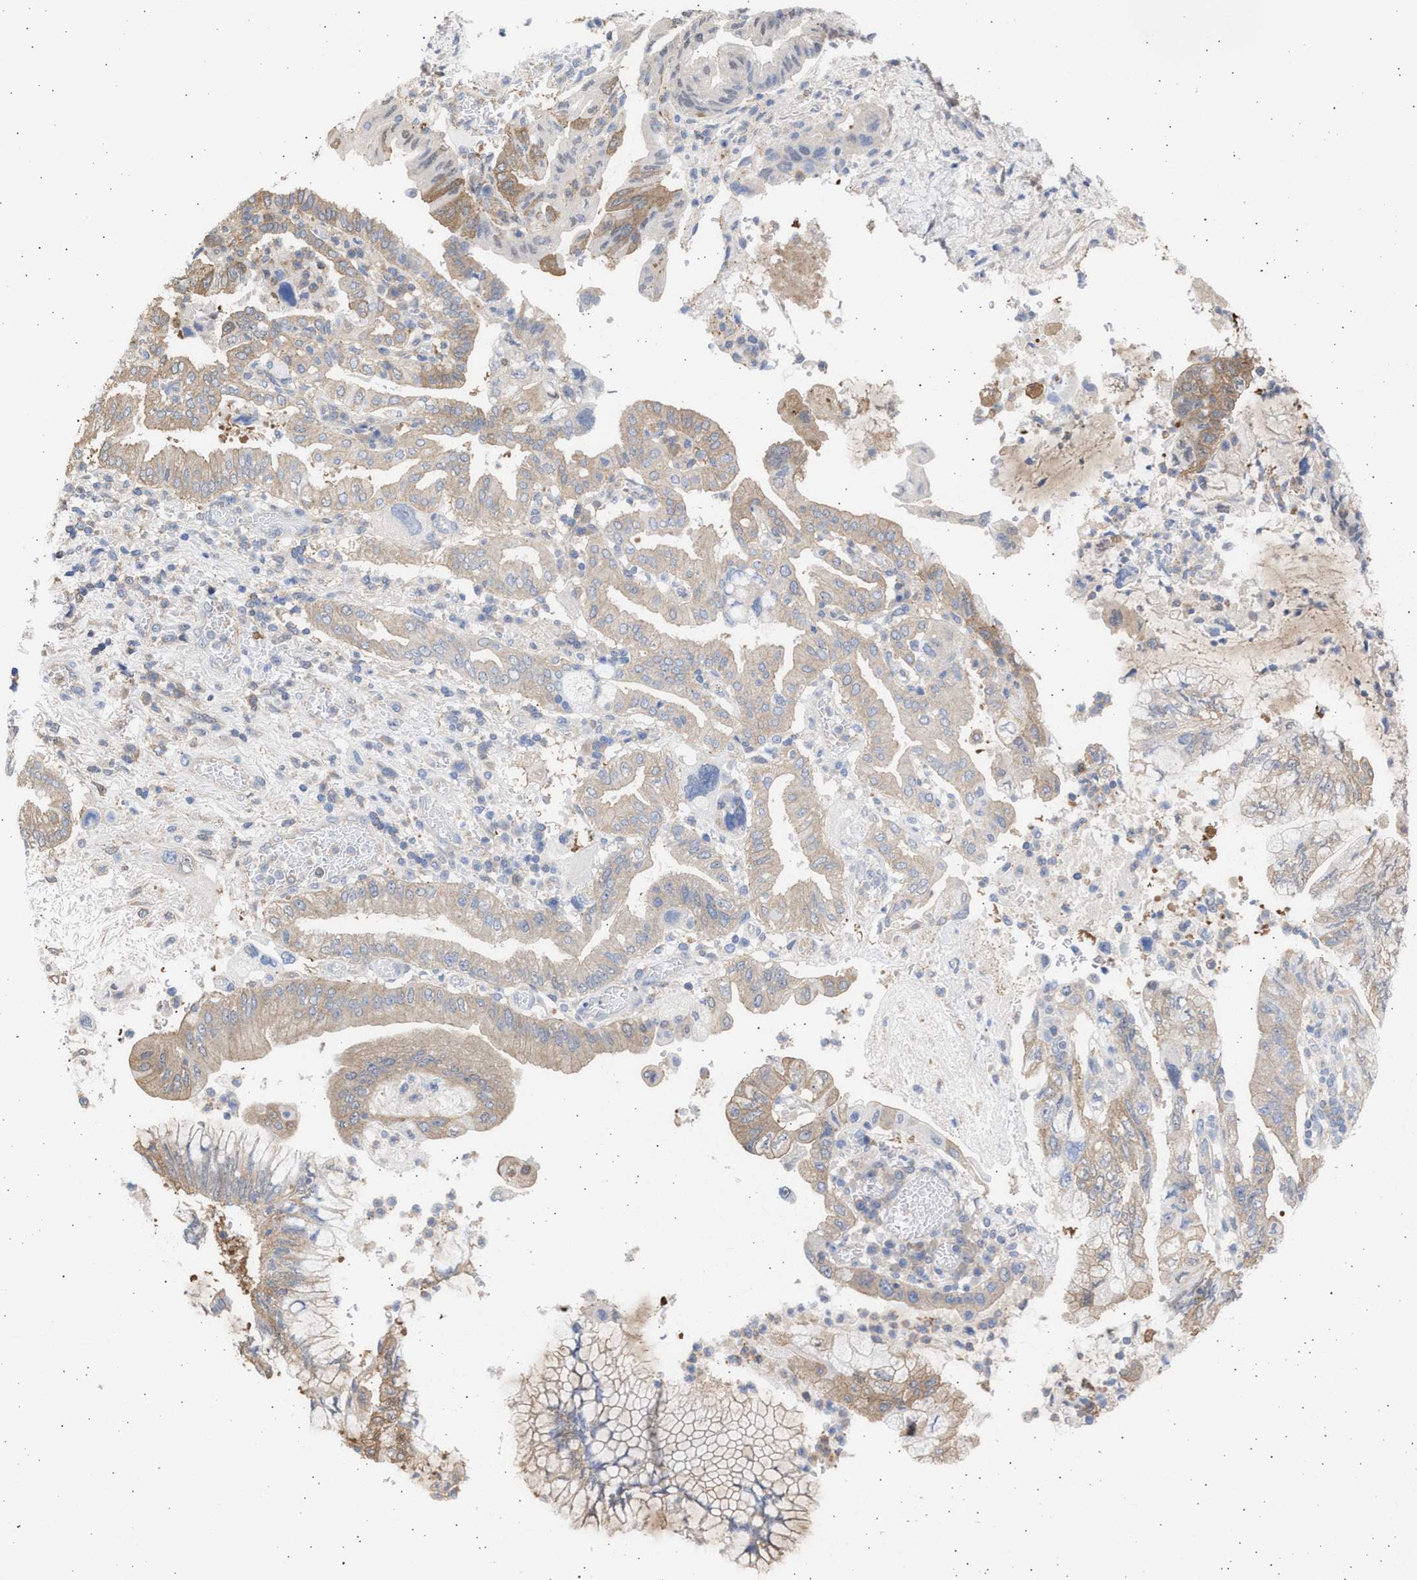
{"staining": {"intensity": "weak", "quantity": ">75%", "location": "cytoplasmic/membranous"}, "tissue": "pancreatic cancer", "cell_type": "Tumor cells", "image_type": "cancer", "snomed": [{"axis": "morphology", "description": "Adenocarcinoma, NOS"}, {"axis": "topography", "description": "Pancreas"}], "caption": "High-power microscopy captured an immunohistochemistry (IHC) photomicrograph of adenocarcinoma (pancreatic), revealing weak cytoplasmic/membranous expression in approximately >75% of tumor cells.", "gene": "ALDOC", "patient": {"sex": "female", "age": 73}}